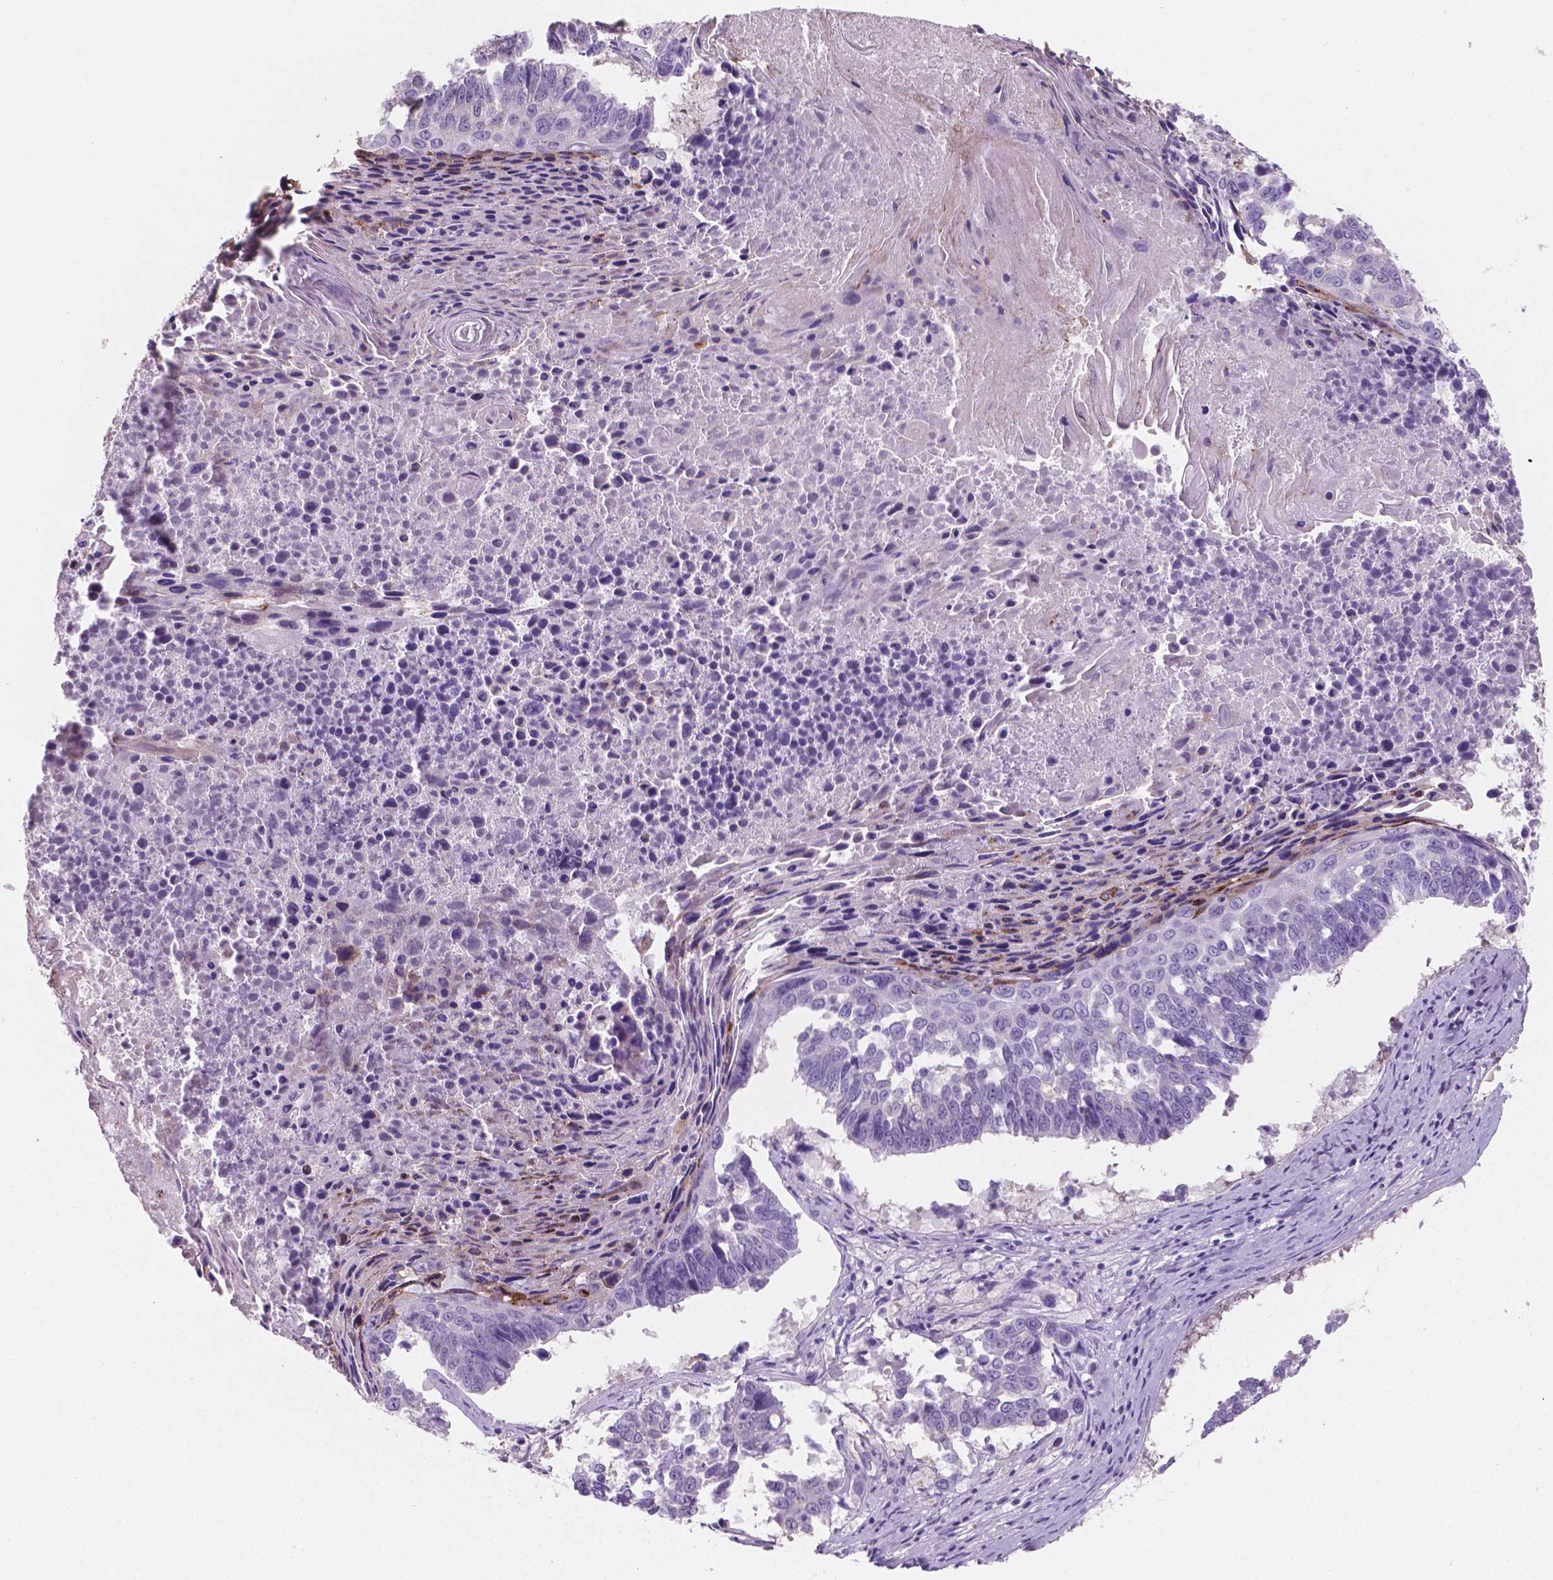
{"staining": {"intensity": "negative", "quantity": "none", "location": "none"}, "tissue": "lung cancer", "cell_type": "Tumor cells", "image_type": "cancer", "snomed": [{"axis": "morphology", "description": "Squamous cell carcinoma, NOS"}, {"axis": "topography", "description": "Lung"}], "caption": "The immunohistochemistry histopathology image has no significant staining in tumor cells of lung cancer tissue.", "gene": "SBSN", "patient": {"sex": "male", "age": 73}}